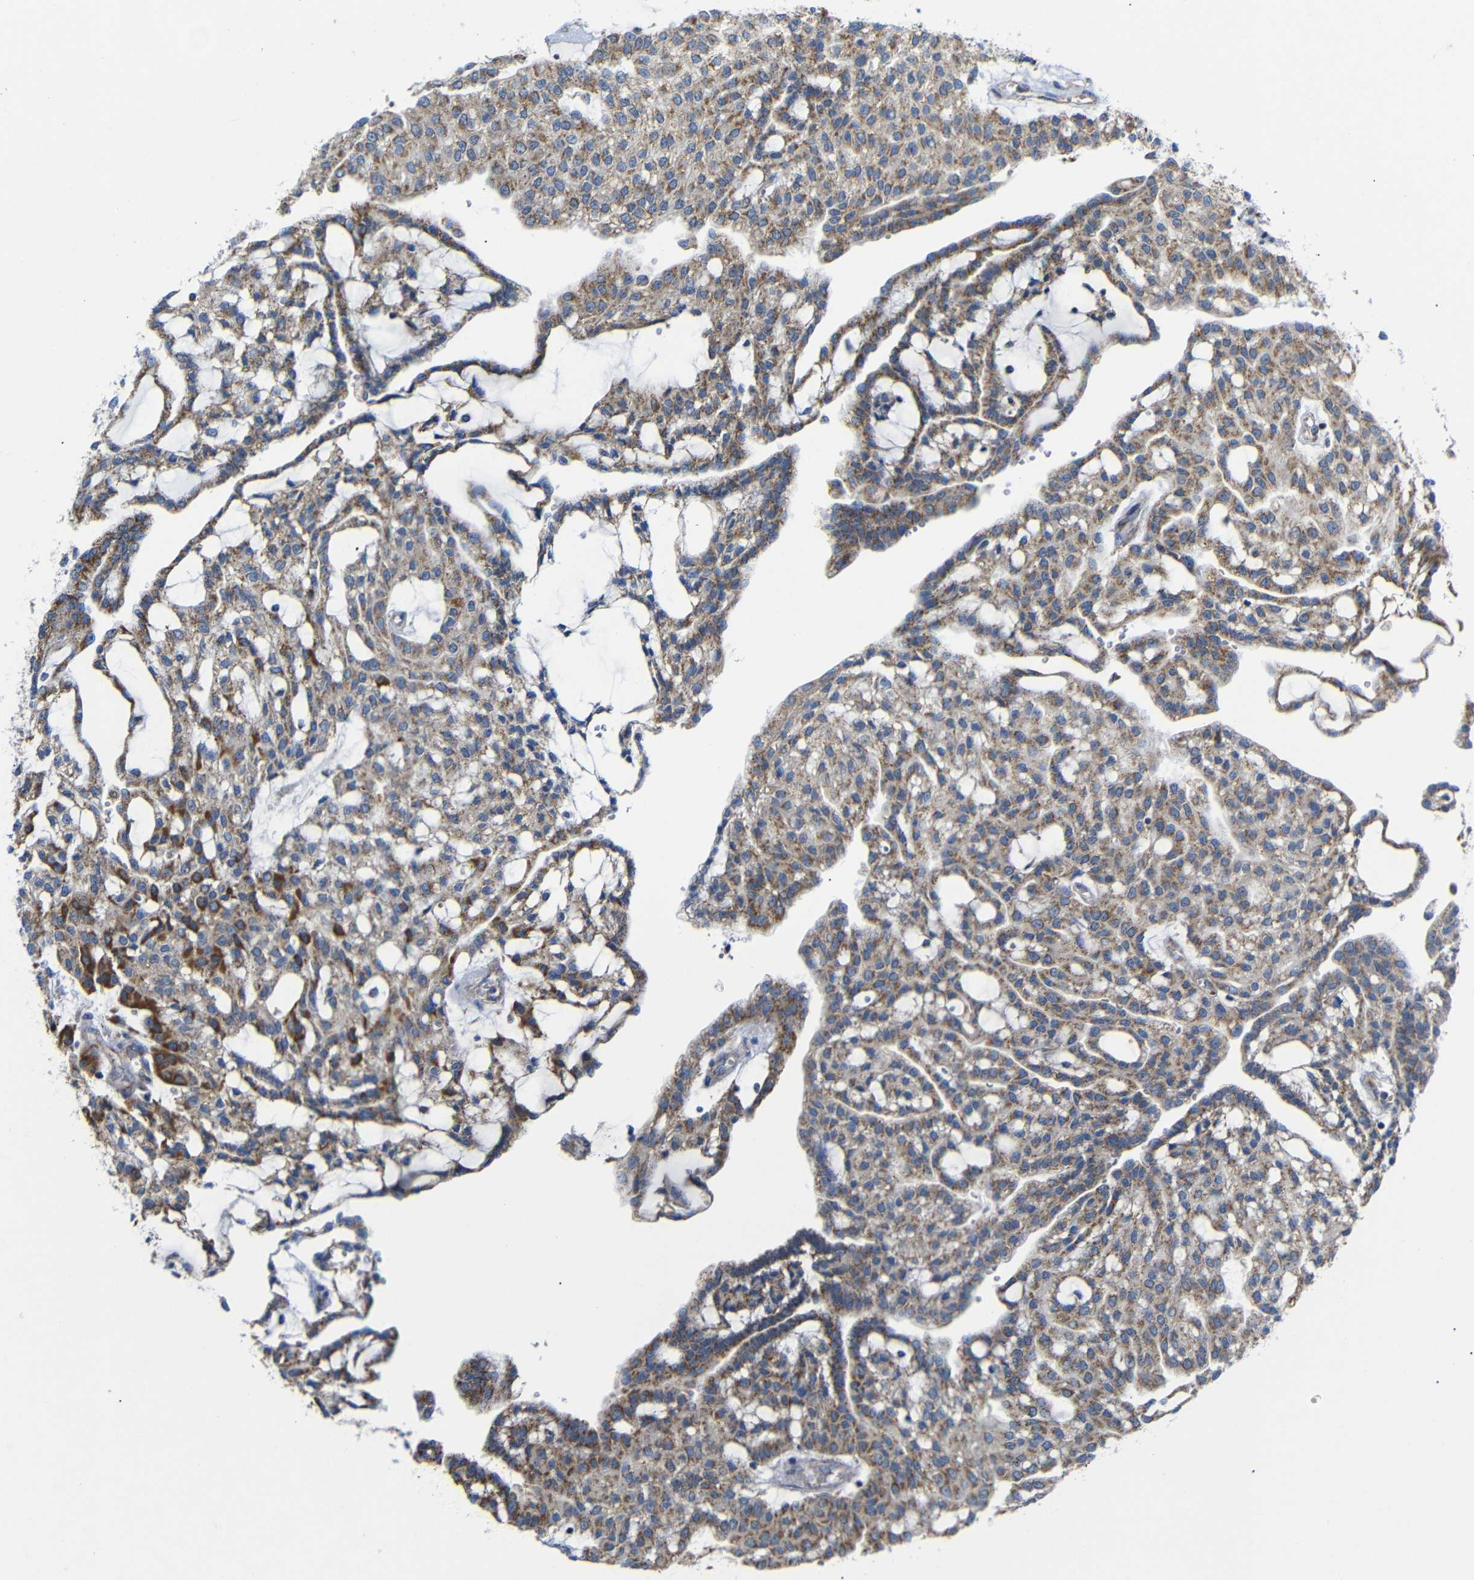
{"staining": {"intensity": "moderate", "quantity": ">75%", "location": "cytoplasmic/membranous"}, "tissue": "renal cancer", "cell_type": "Tumor cells", "image_type": "cancer", "snomed": [{"axis": "morphology", "description": "Adenocarcinoma, NOS"}, {"axis": "topography", "description": "Kidney"}], "caption": "Renal adenocarcinoma tissue exhibits moderate cytoplasmic/membranous staining in about >75% of tumor cells The staining was performed using DAB, with brown indicating positive protein expression. Nuclei are stained blue with hematoxylin.", "gene": "FAM171B", "patient": {"sex": "male", "age": 63}}